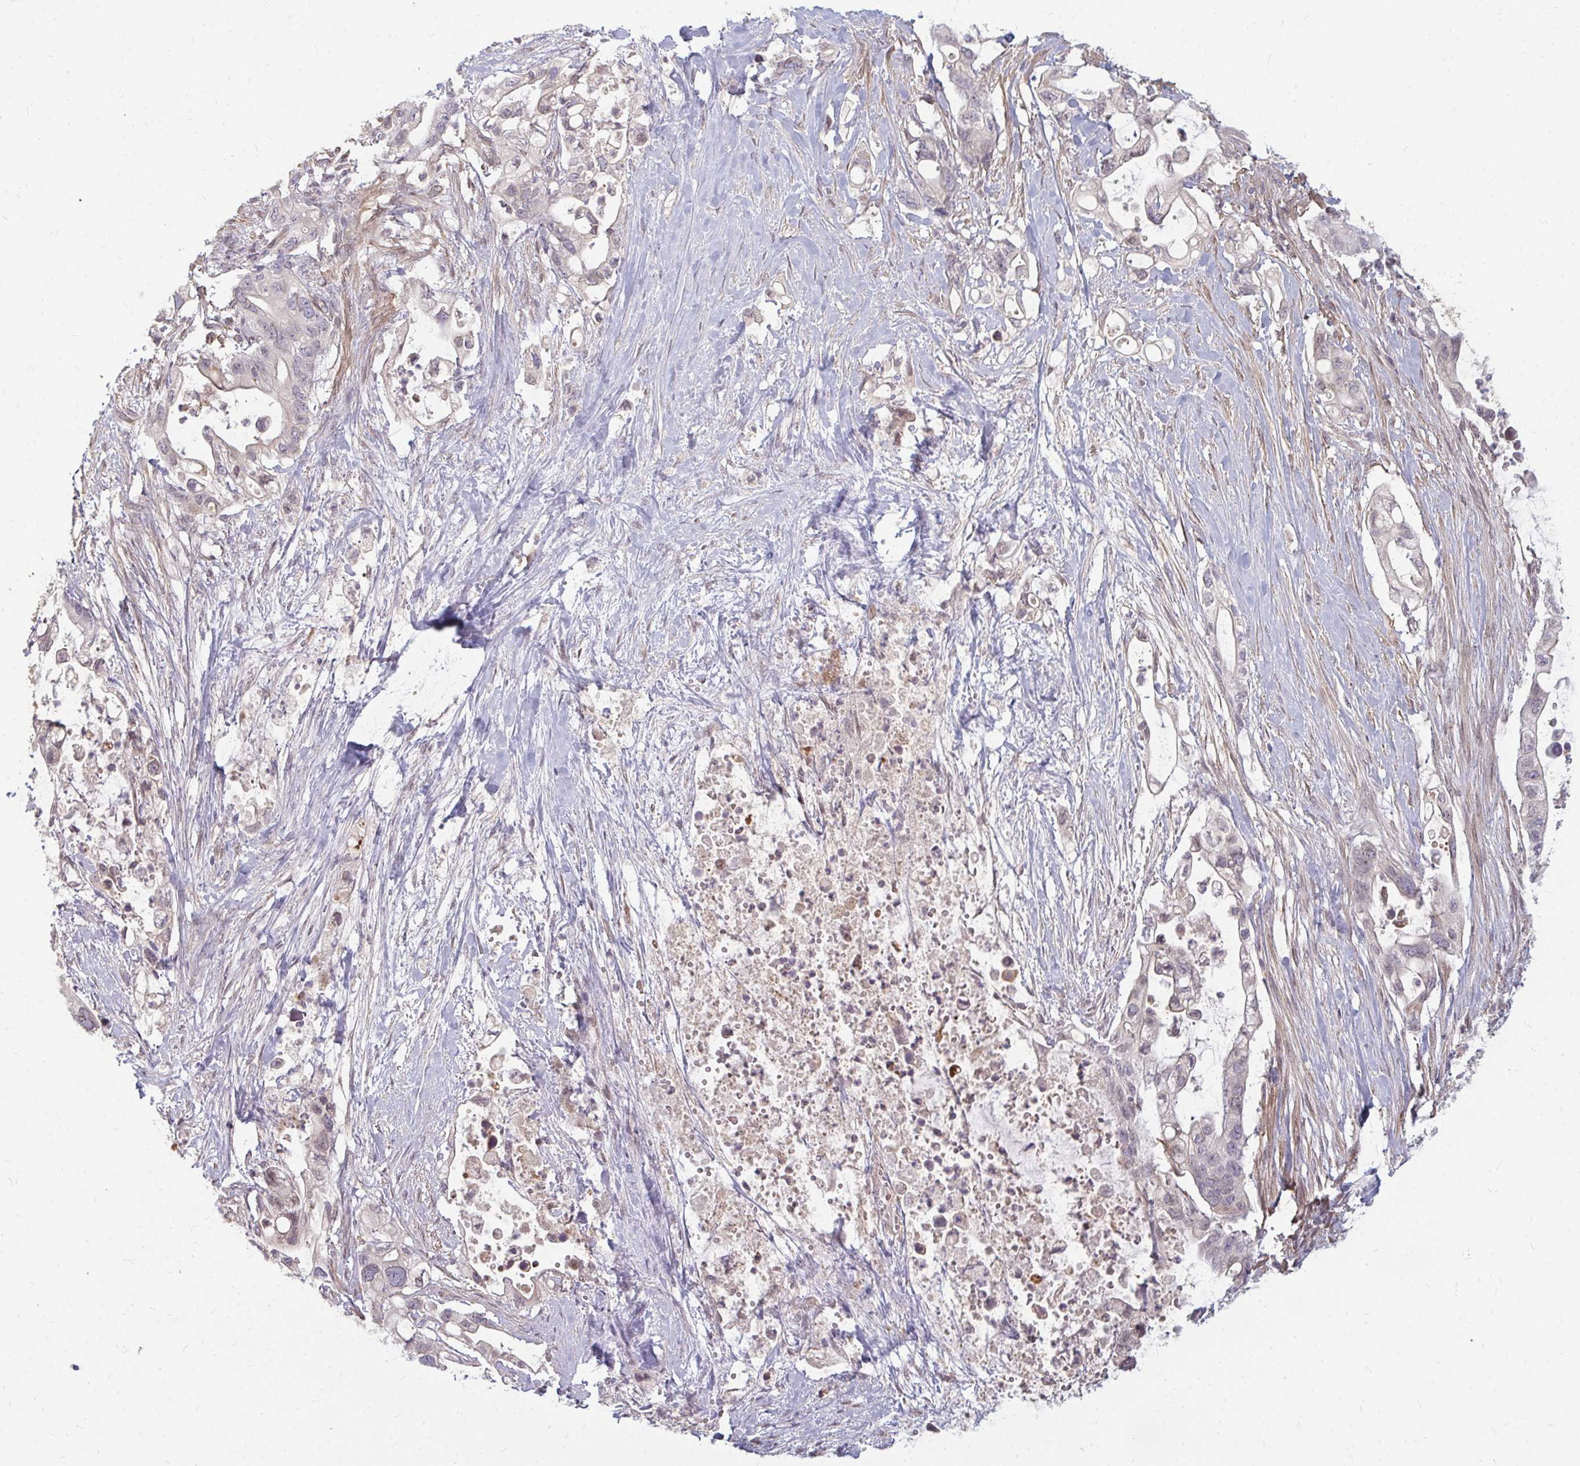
{"staining": {"intensity": "weak", "quantity": "<25%", "location": "cytoplasmic/membranous"}, "tissue": "pancreatic cancer", "cell_type": "Tumor cells", "image_type": "cancer", "snomed": [{"axis": "morphology", "description": "Adenocarcinoma, NOS"}, {"axis": "topography", "description": "Pancreas"}], "caption": "Tumor cells are negative for protein expression in human pancreatic cancer. (DAB immunohistochemistry, high magnification).", "gene": "GPC5", "patient": {"sex": "female", "age": 72}}